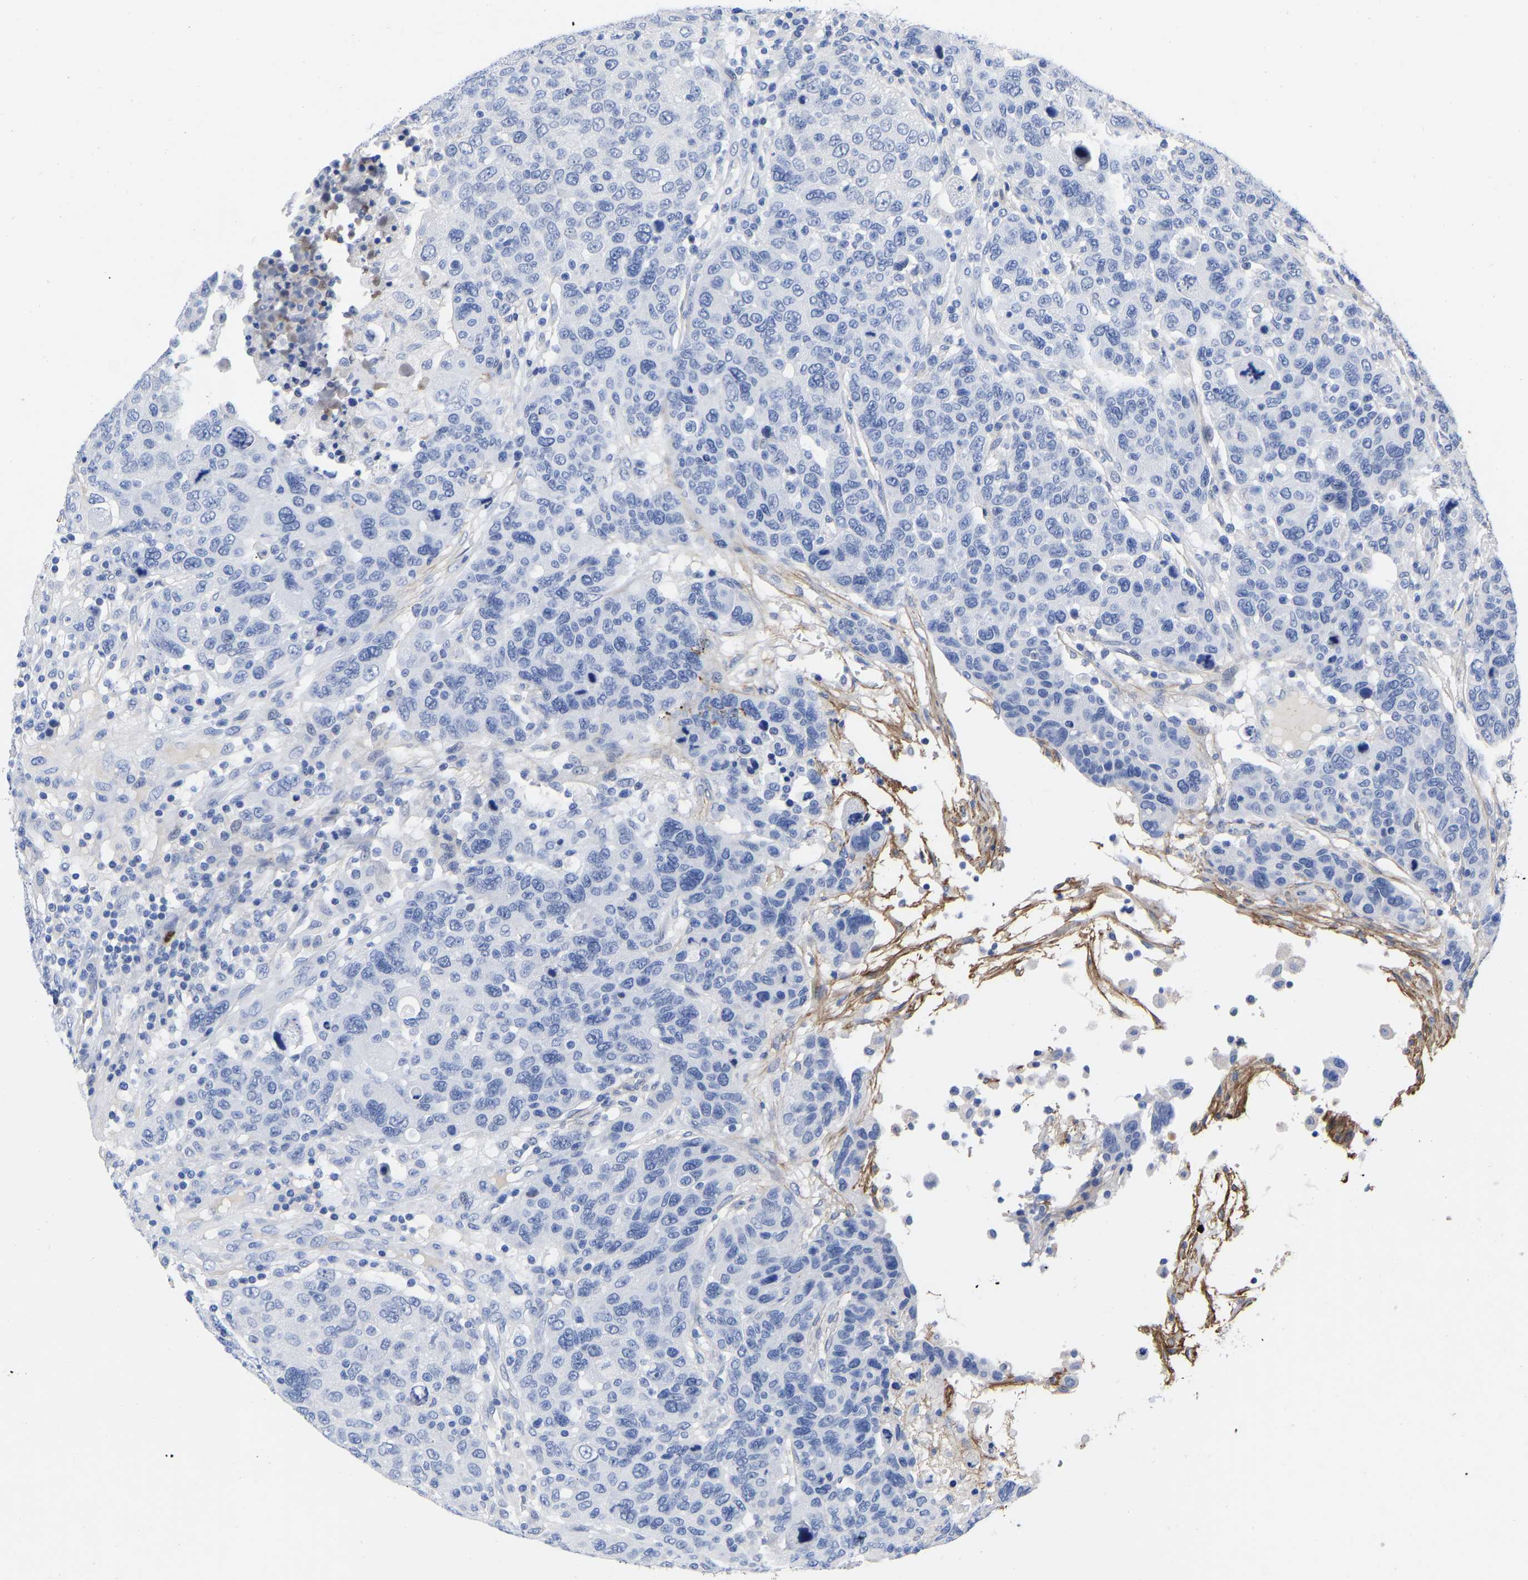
{"staining": {"intensity": "negative", "quantity": "none", "location": "none"}, "tissue": "breast cancer", "cell_type": "Tumor cells", "image_type": "cancer", "snomed": [{"axis": "morphology", "description": "Duct carcinoma"}, {"axis": "topography", "description": "Breast"}], "caption": "IHC micrograph of neoplastic tissue: breast cancer (invasive ductal carcinoma) stained with DAB (3,3'-diaminobenzidine) shows no significant protein expression in tumor cells.", "gene": "GPA33", "patient": {"sex": "female", "age": 37}}